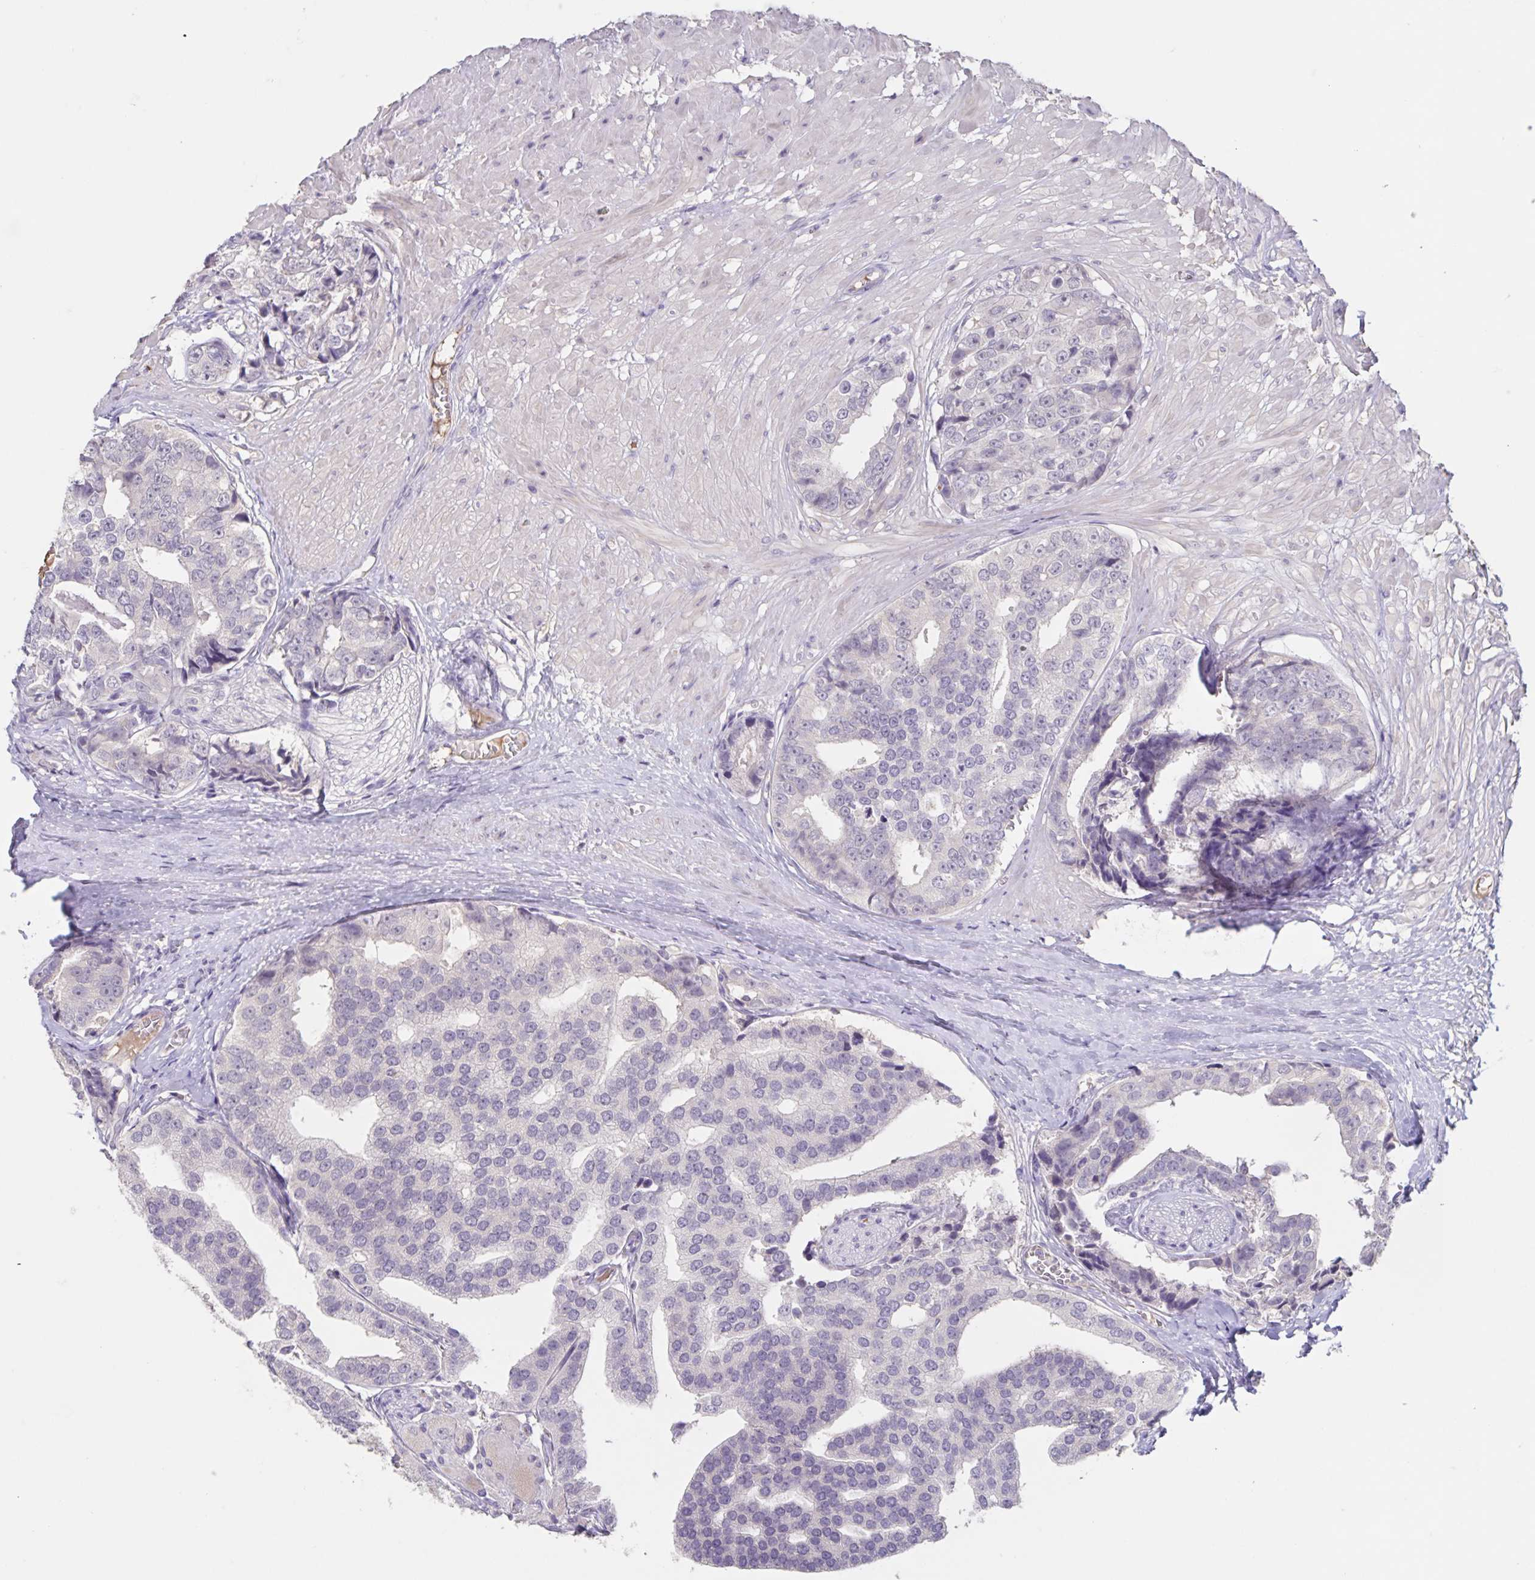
{"staining": {"intensity": "negative", "quantity": "none", "location": "none"}, "tissue": "prostate cancer", "cell_type": "Tumor cells", "image_type": "cancer", "snomed": [{"axis": "morphology", "description": "Adenocarcinoma, High grade"}, {"axis": "topography", "description": "Prostate"}], "caption": "Tumor cells show no significant protein positivity in prostate adenocarcinoma (high-grade).", "gene": "INSL5", "patient": {"sex": "male", "age": 71}}